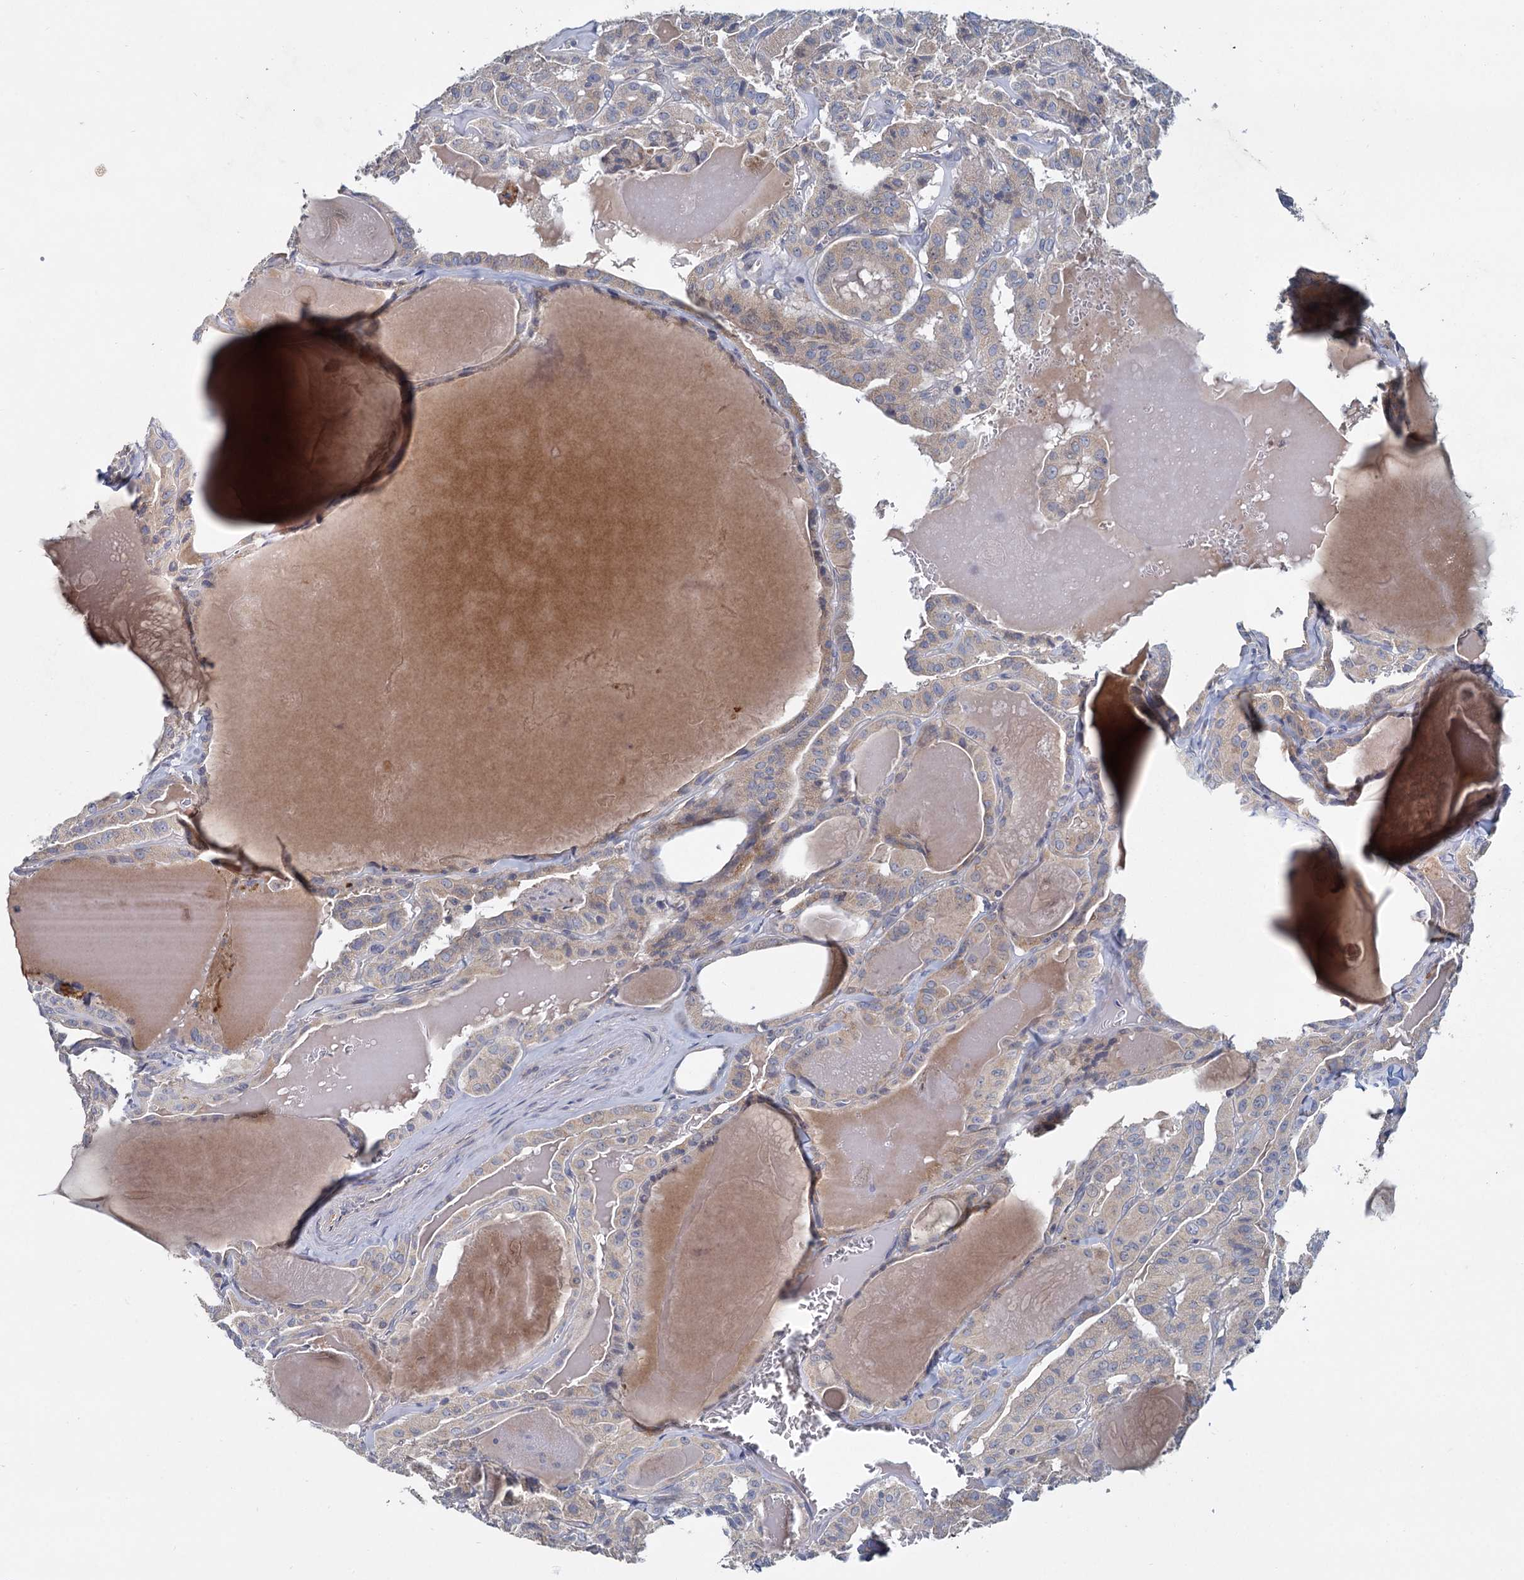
{"staining": {"intensity": "weak", "quantity": "25%-75%", "location": "cytoplasmic/membranous"}, "tissue": "thyroid cancer", "cell_type": "Tumor cells", "image_type": "cancer", "snomed": [{"axis": "morphology", "description": "Papillary adenocarcinoma, NOS"}, {"axis": "topography", "description": "Thyroid gland"}], "caption": "IHC (DAB (3,3'-diaminobenzidine)) staining of thyroid cancer exhibits weak cytoplasmic/membranous protein staining in about 25%-75% of tumor cells.", "gene": "SLC2A7", "patient": {"sex": "male", "age": 52}}